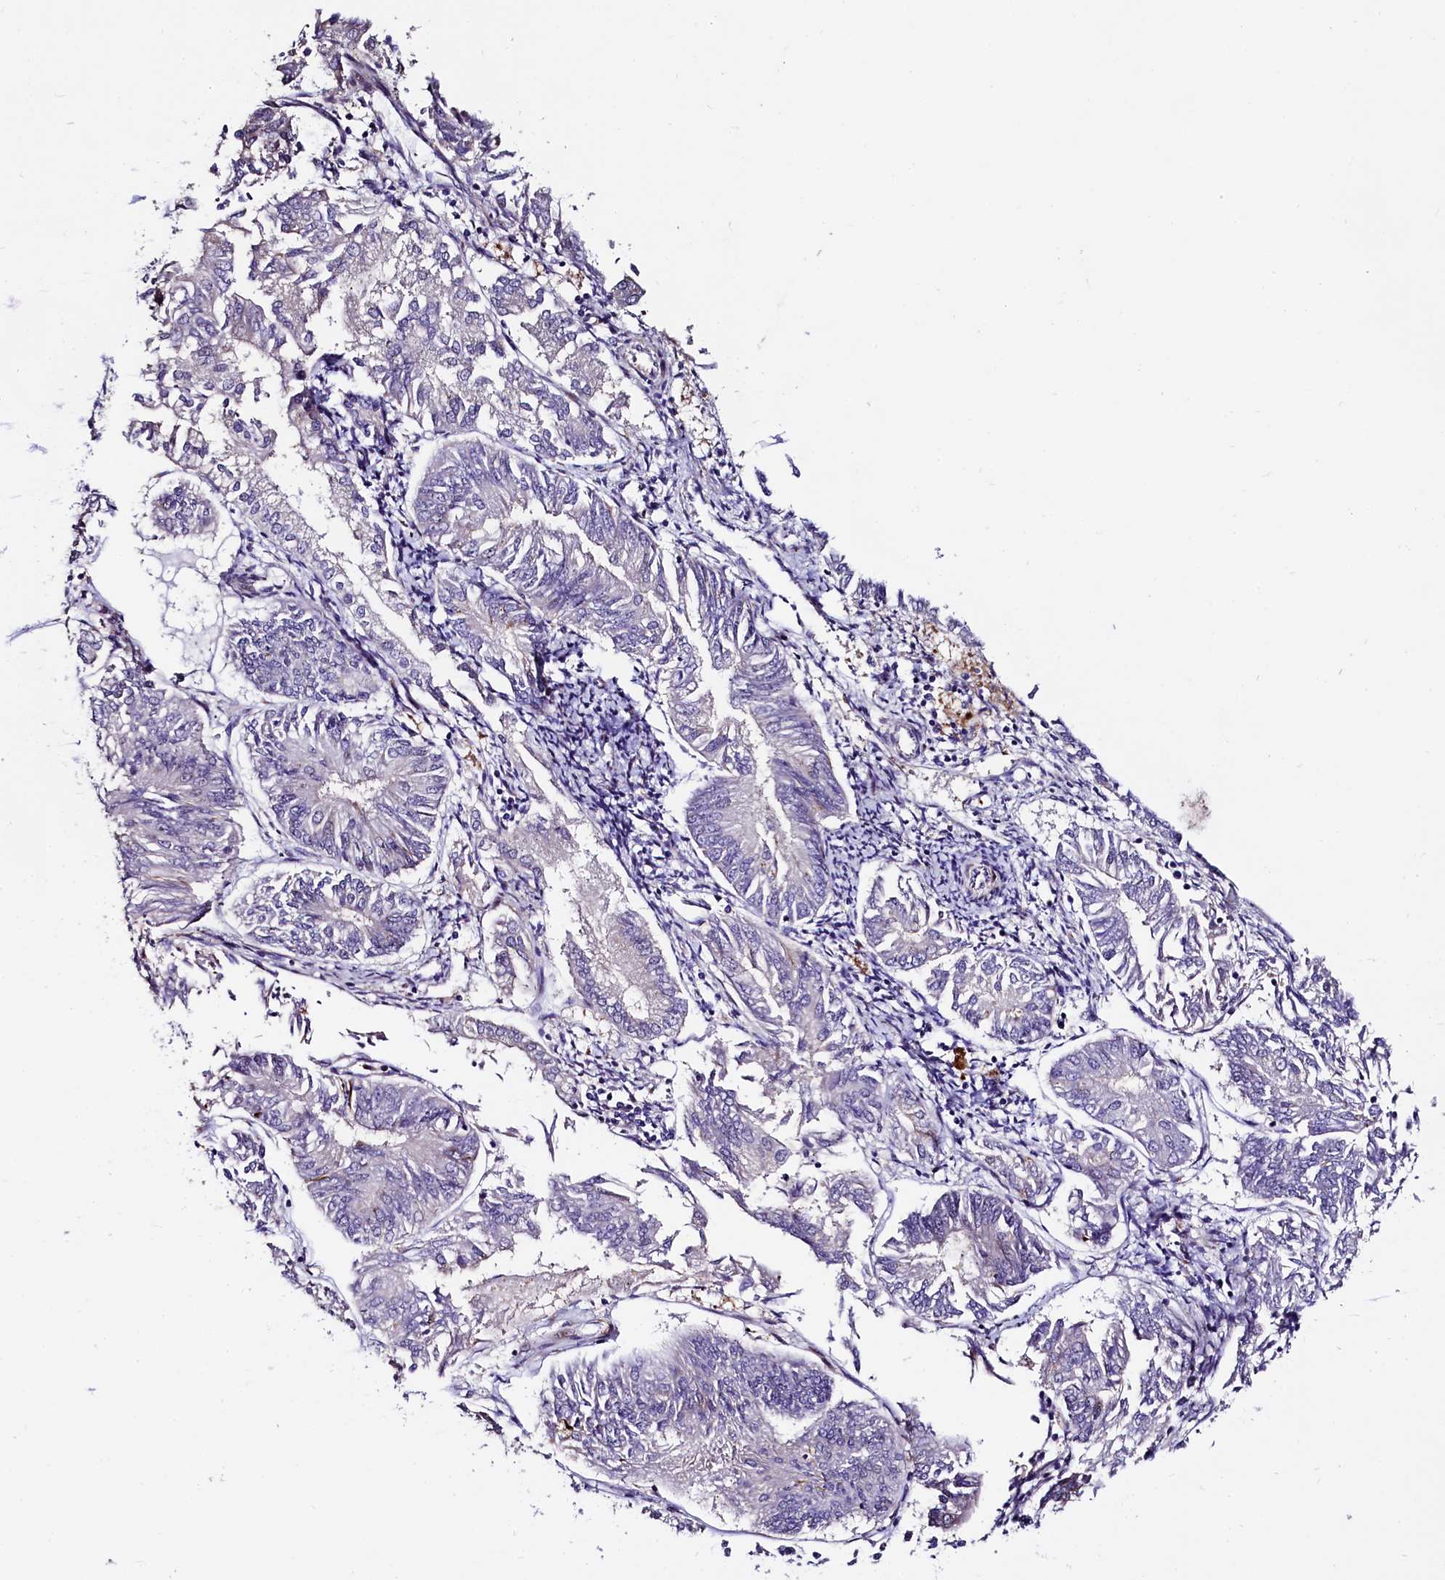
{"staining": {"intensity": "negative", "quantity": "none", "location": "none"}, "tissue": "endometrial cancer", "cell_type": "Tumor cells", "image_type": "cancer", "snomed": [{"axis": "morphology", "description": "Adenocarcinoma, NOS"}, {"axis": "topography", "description": "Endometrium"}], "caption": "Micrograph shows no significant protein positivity in tumor cells of adenocarcinoma (endometrial). Nuclei are stained in blue.", "gene": "TRMT112", "patient": {"sex": "female", "age": 58}}